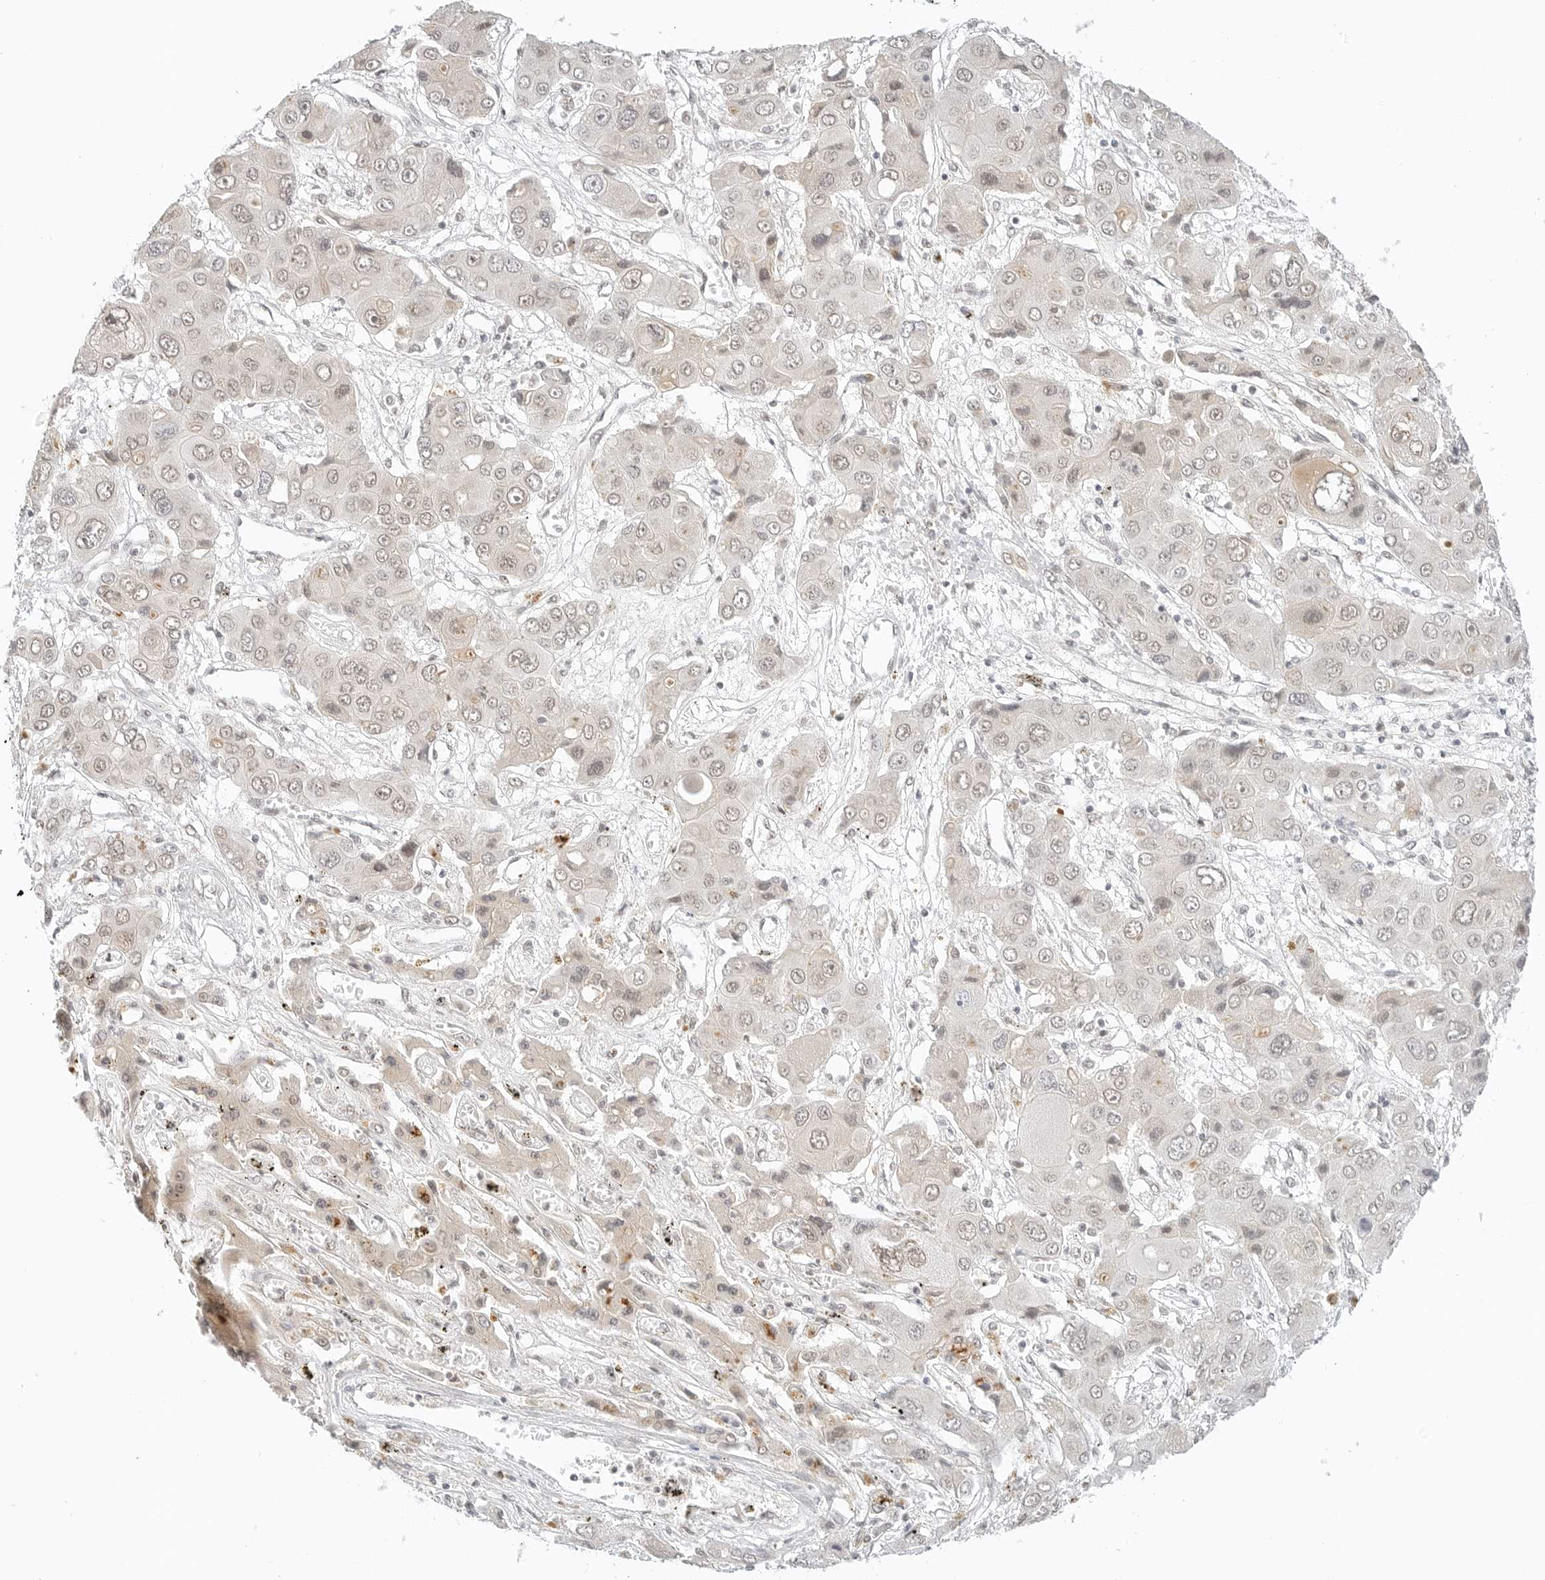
{"staining": {"intensity": "weak", "quantity": "<25%", "location": "nuclear"}, "tissue": "liver cancer", "cell_type": "Tumor cells", "image_type": "cancer", "snomed": [{"axis": "morphology", "description": "Cholangiocarcinoma"}, {"axis": "topography", "description": "Liver"}], "caption": "This image is of liver cancer (cholangiocarcinoma) stained with IHC to label a protein in brown with the nuclei are counter-stained blue. There is no staining in tumor cells. The staining is performed using DAB (3,3'-diaminobenzidine) brown chromogen with nuclei counter-stained in using hematoxylin.", "gene": "NEO1", "patient": {"sex": "male", "age": 67}}